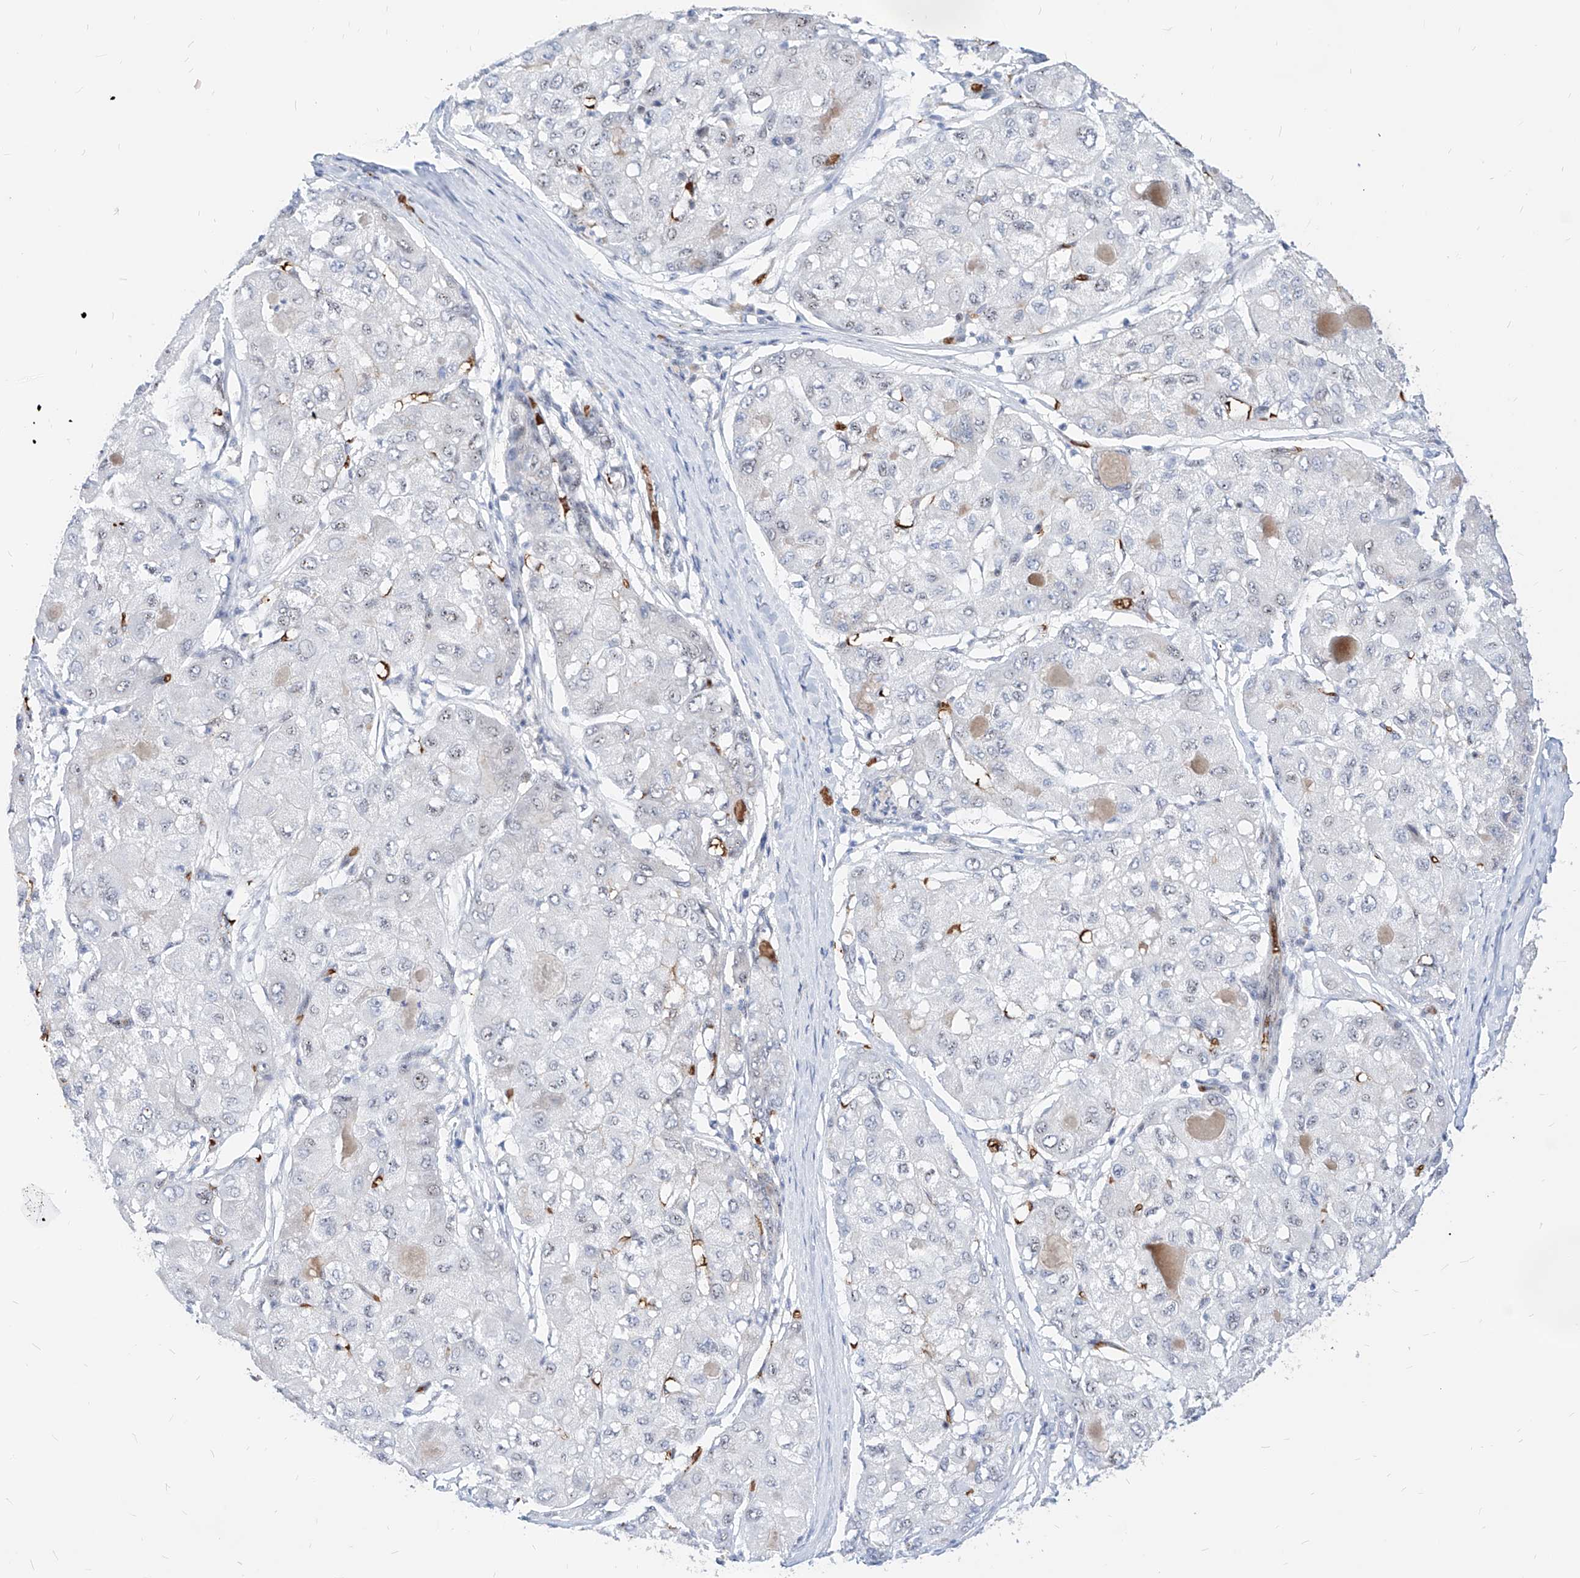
{"staining": {"intensity": "negative", "quantity": "none", "location": "none"}, "tissue": "liver cancer", "cell_type": "Tumor cells", "image_type": "cancer", "snomed": [{"axis": "morphology", "description": "Carcinoma, Hepatocellular, NOS"}, {"axis": "topography", "description": "Liver"}], "caption": "High power microscopy micrograph of an immunohistochemistry (IHC) micrograph of liver hepatocellular carcinoma, revealing no significant staining in tumor cells.", "gene": "ZFP42", "patient": {"sex": "male", "age": 80}}